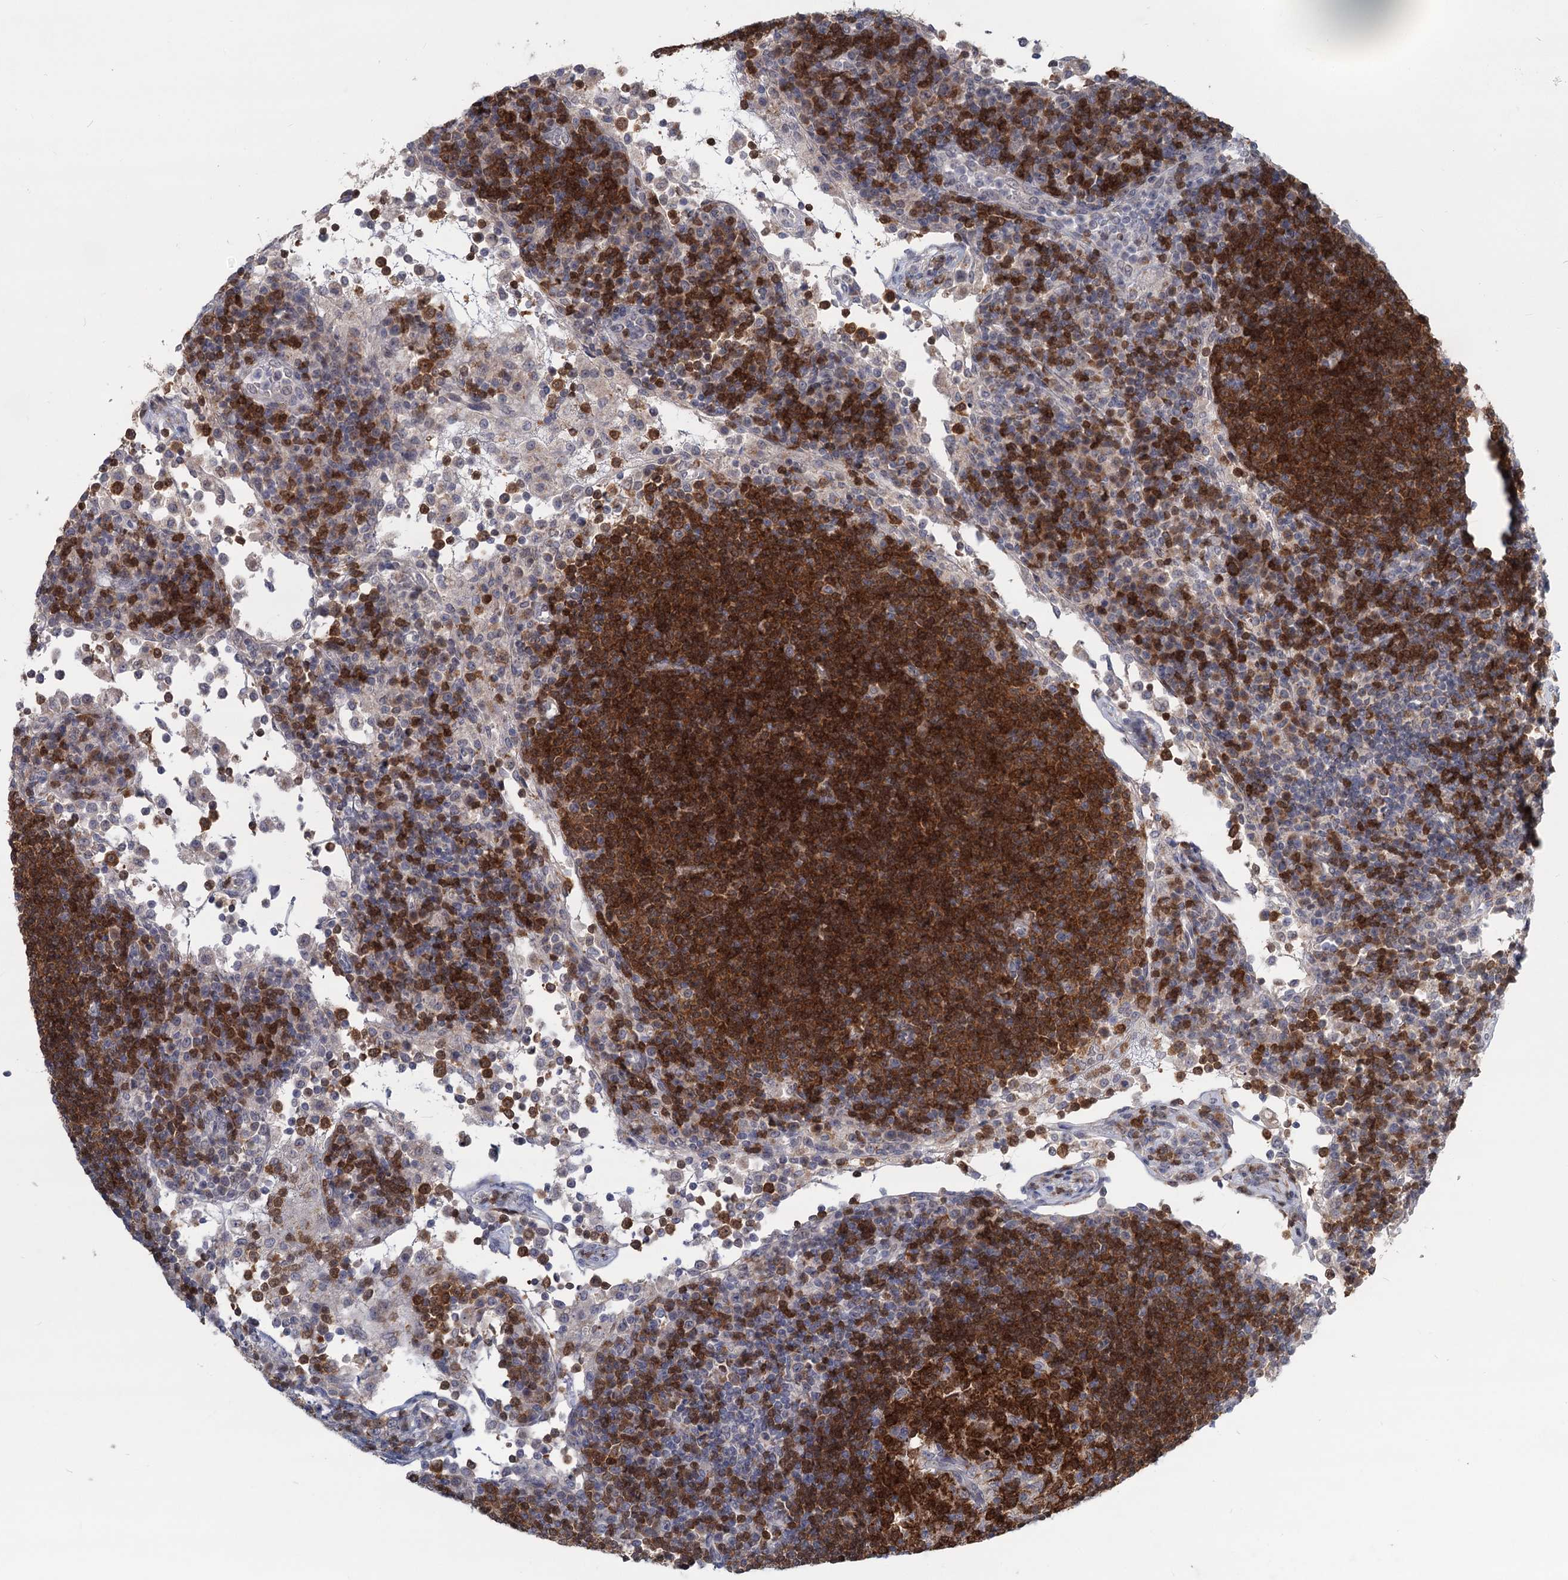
{"staining": {"intensity": "strong", "quantity": ">75%", "location": "cytoplasmic/membranous"}, "tissue": "lymph node", "cell_type": "Germinal center cells", "image_type": "normal", "snomed": [{"axis": "morphology", "description": "Normal tissue, NOS"}, {"axis": "topography", "description": "Lymph node"}], "caption": "Lymph node stained for a protein exhibits strong cytoplasmic/membranous positivity in germinal center cells. The staining was performed using DAB to visualize the protein expression in brown, while the nuclei were stained in blue with hematoxylin (Magnification: 20x).", "gene": "STAP1", "patient": {"sex": "female", "age": 53}}